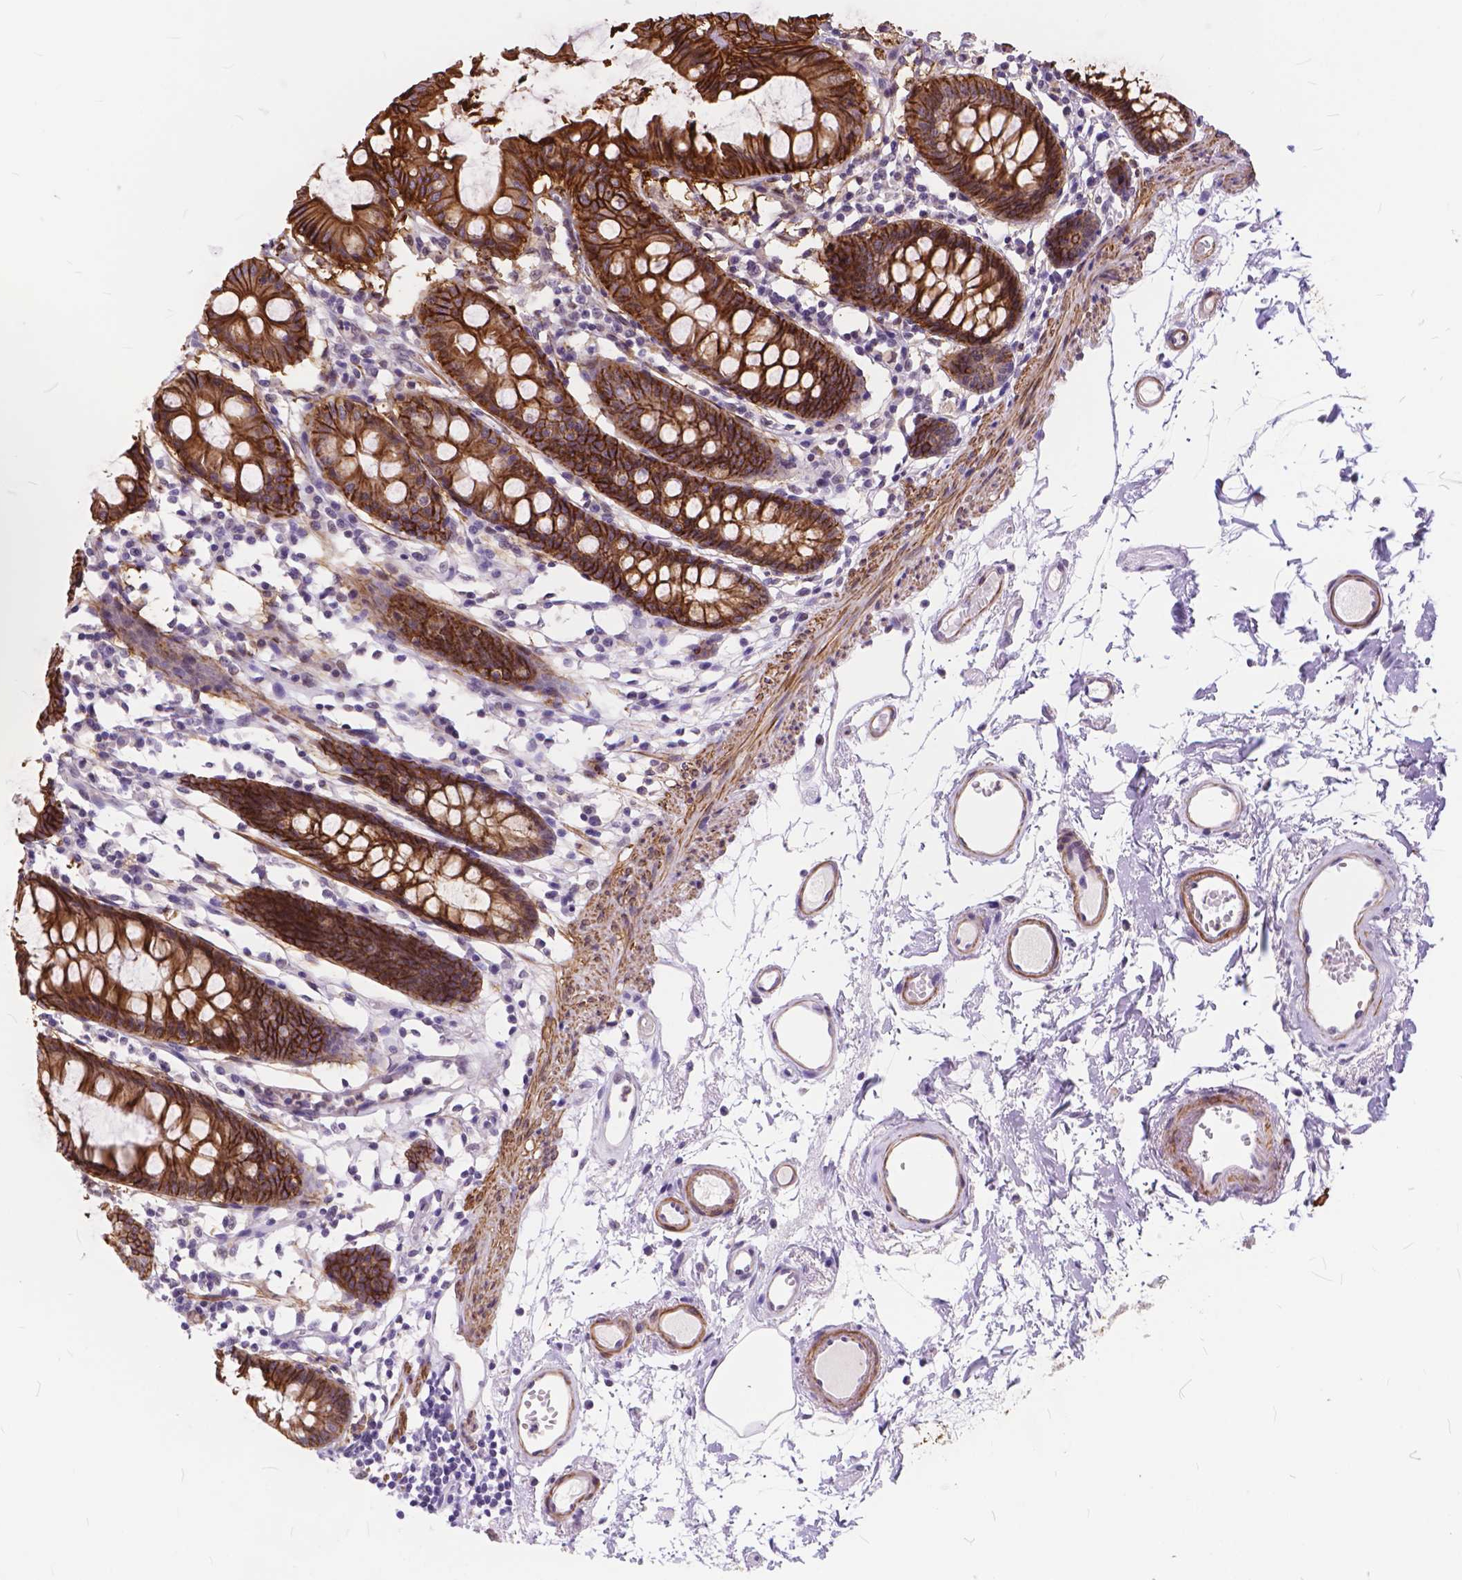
{"staining": {"intensity": "negative", "quantity": "none", "location": "none"}, "tissue": "colon", "cell_type": "Endothelial cells", "image_type": "normal", "snomed": [{"axis": "morphology", "description": "Normal tissue, NOS"}, {"axis": "topography", "description": "Colon"}], "caption": "An IHC photomicrograph of normal colon is shown. There is no staining in endothelial cells of colon. The staining was performed using DAB (3,3'-diaminobenzidine) to visualize the protein expression in brown, while the nuclei were stained in blue with hematoxylin (Magnification: 20x).", "gene": "MAN2C1", "patient": {"sex": "female", "age": 84}}